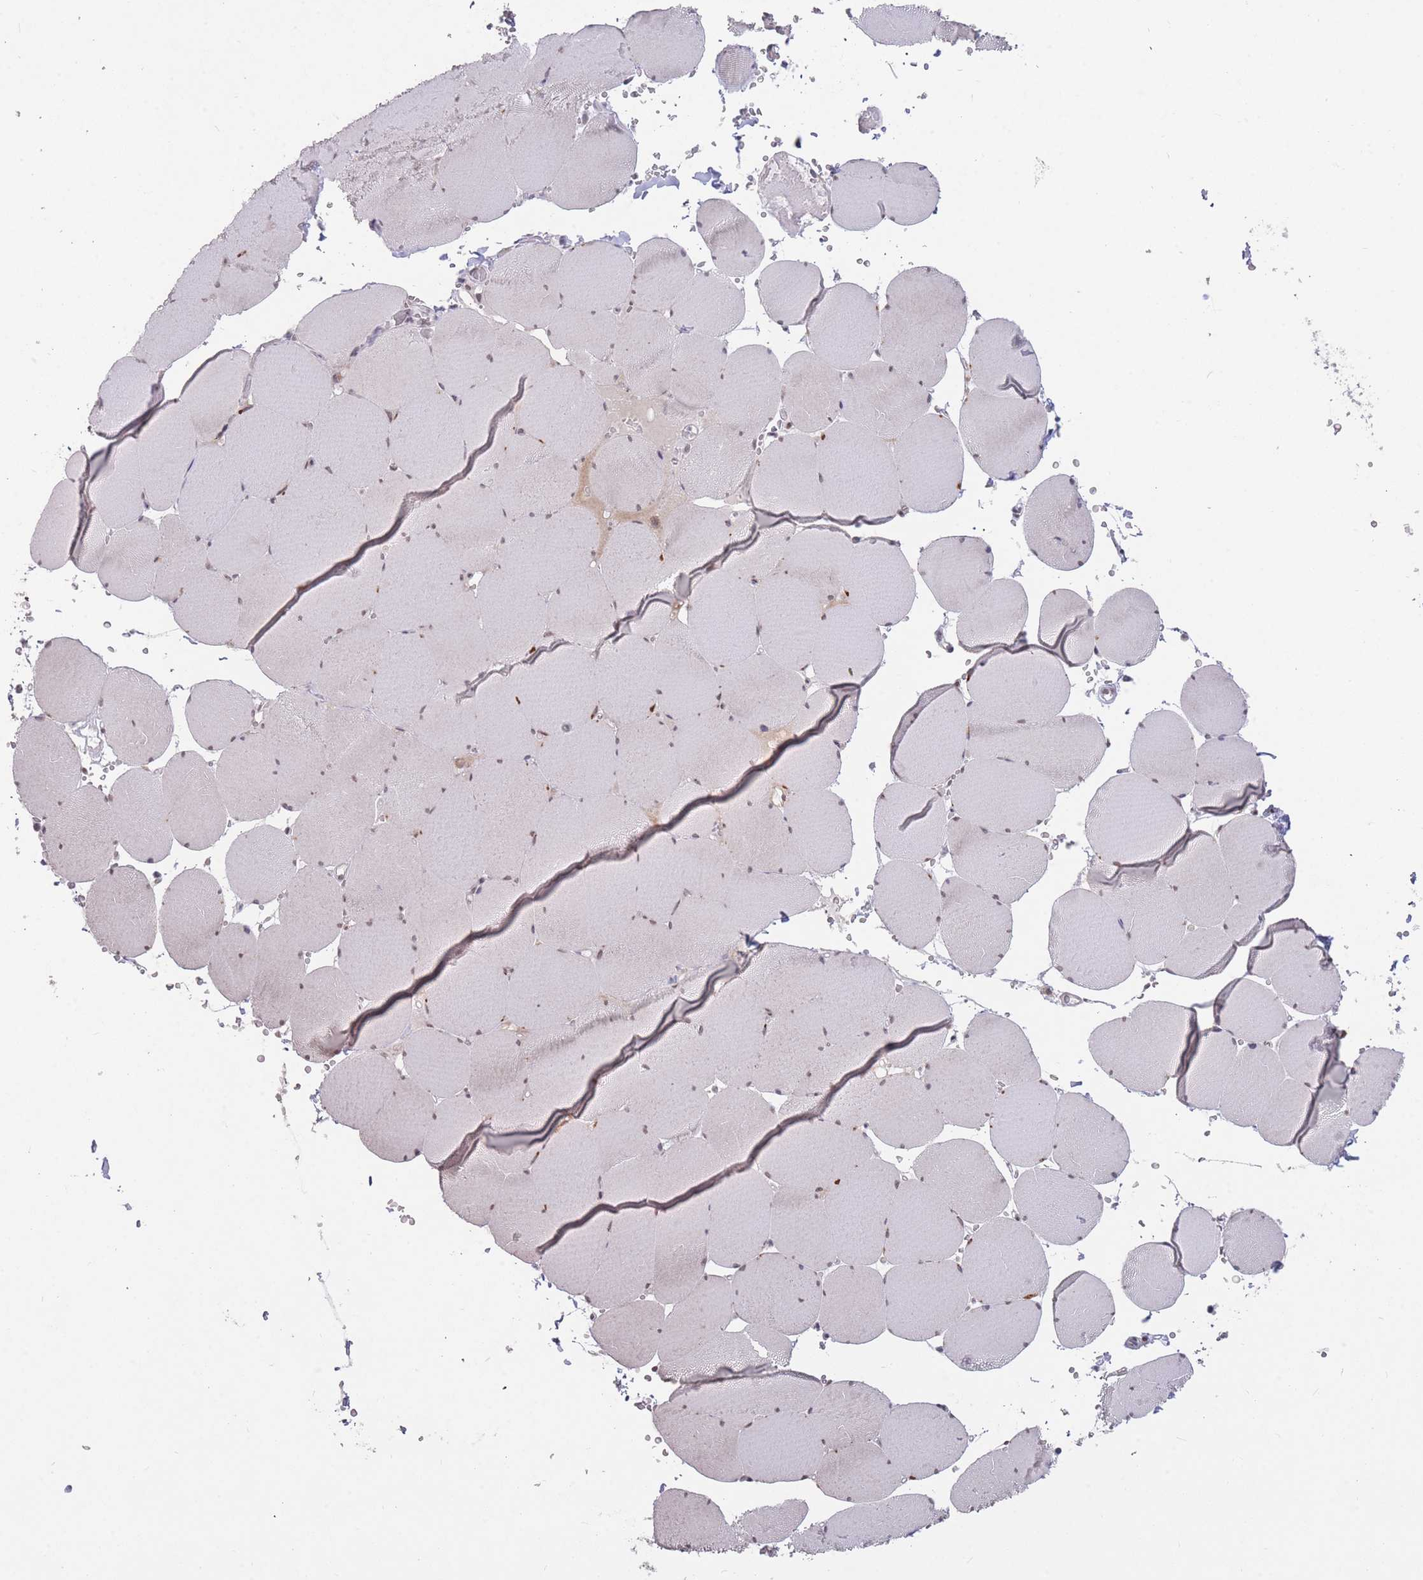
{"staining": {"intensity": "weak", "quantity": "<25%", "location": "nuclear"}, "tissue": "skeletal muscle", "cell_type": "Myocytes", "image_type": "normal", "snomed": [{"axis": "morphology", "description": "Normal tissue, NOS"}, {"axis": "topography", "description": "Skeletal muscle"}, {"axis": "topography", "description": "Head-Neck"}], "caption": "Skeletal muscle stained for a protein using IHC shows no staining myocytes.", "gene": "HNRNPUL1", "patient": {"sex": "male", "age": 66}}